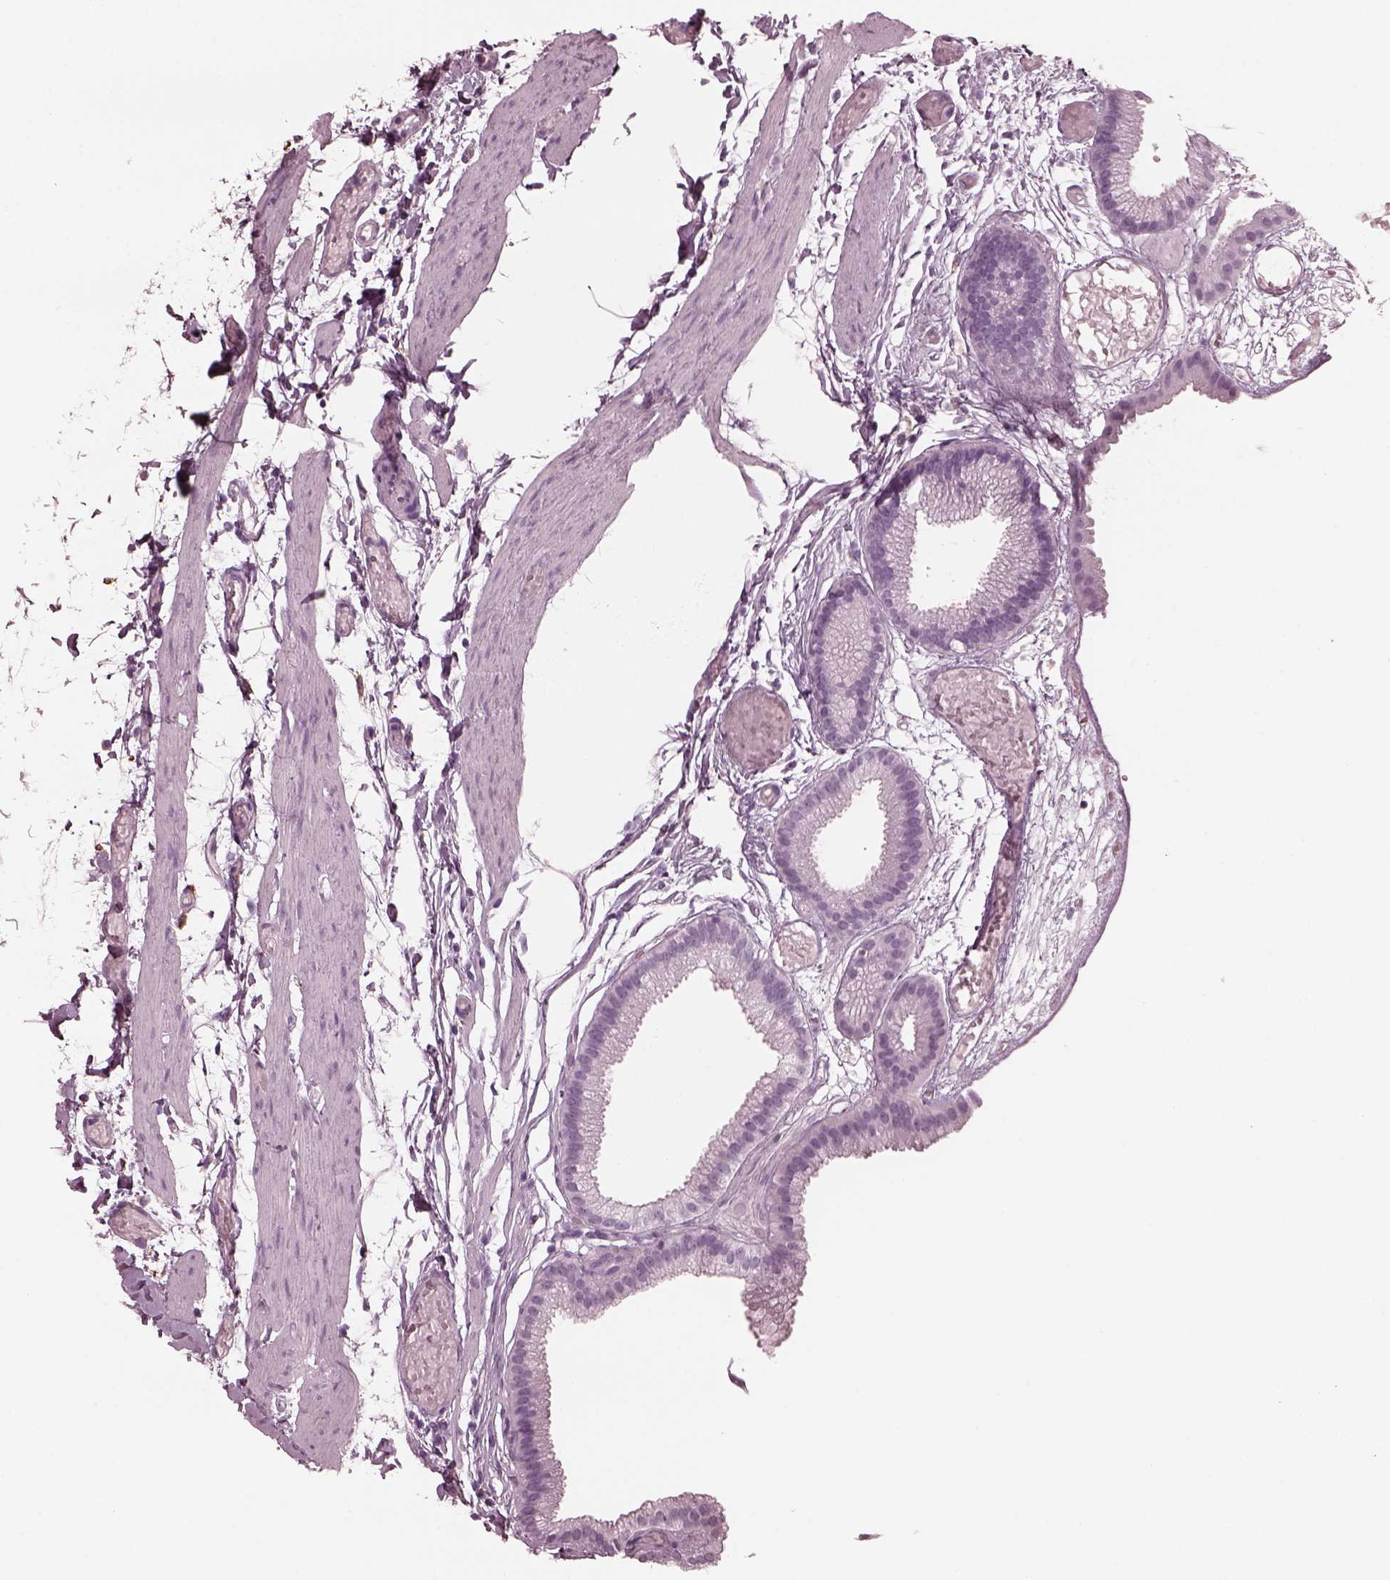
{"staining": {"intensity": "negative", "quantity": "none", "location": "none"}, "tissue": "gallbladder", "cell_type": "Glandular cells", "image_type": "normal", "snomed": [{"axis": "morphology", "description": "Normal tissue, NOS"}, {"axis": "topography", "description": "Gallbladder"}], "caption": "Normal gallbladder was stained to show a protein in brown. There is no significant expression in glandular cells.", "gene": "CGA", "patient": {"sex": "female", "age": 45}}